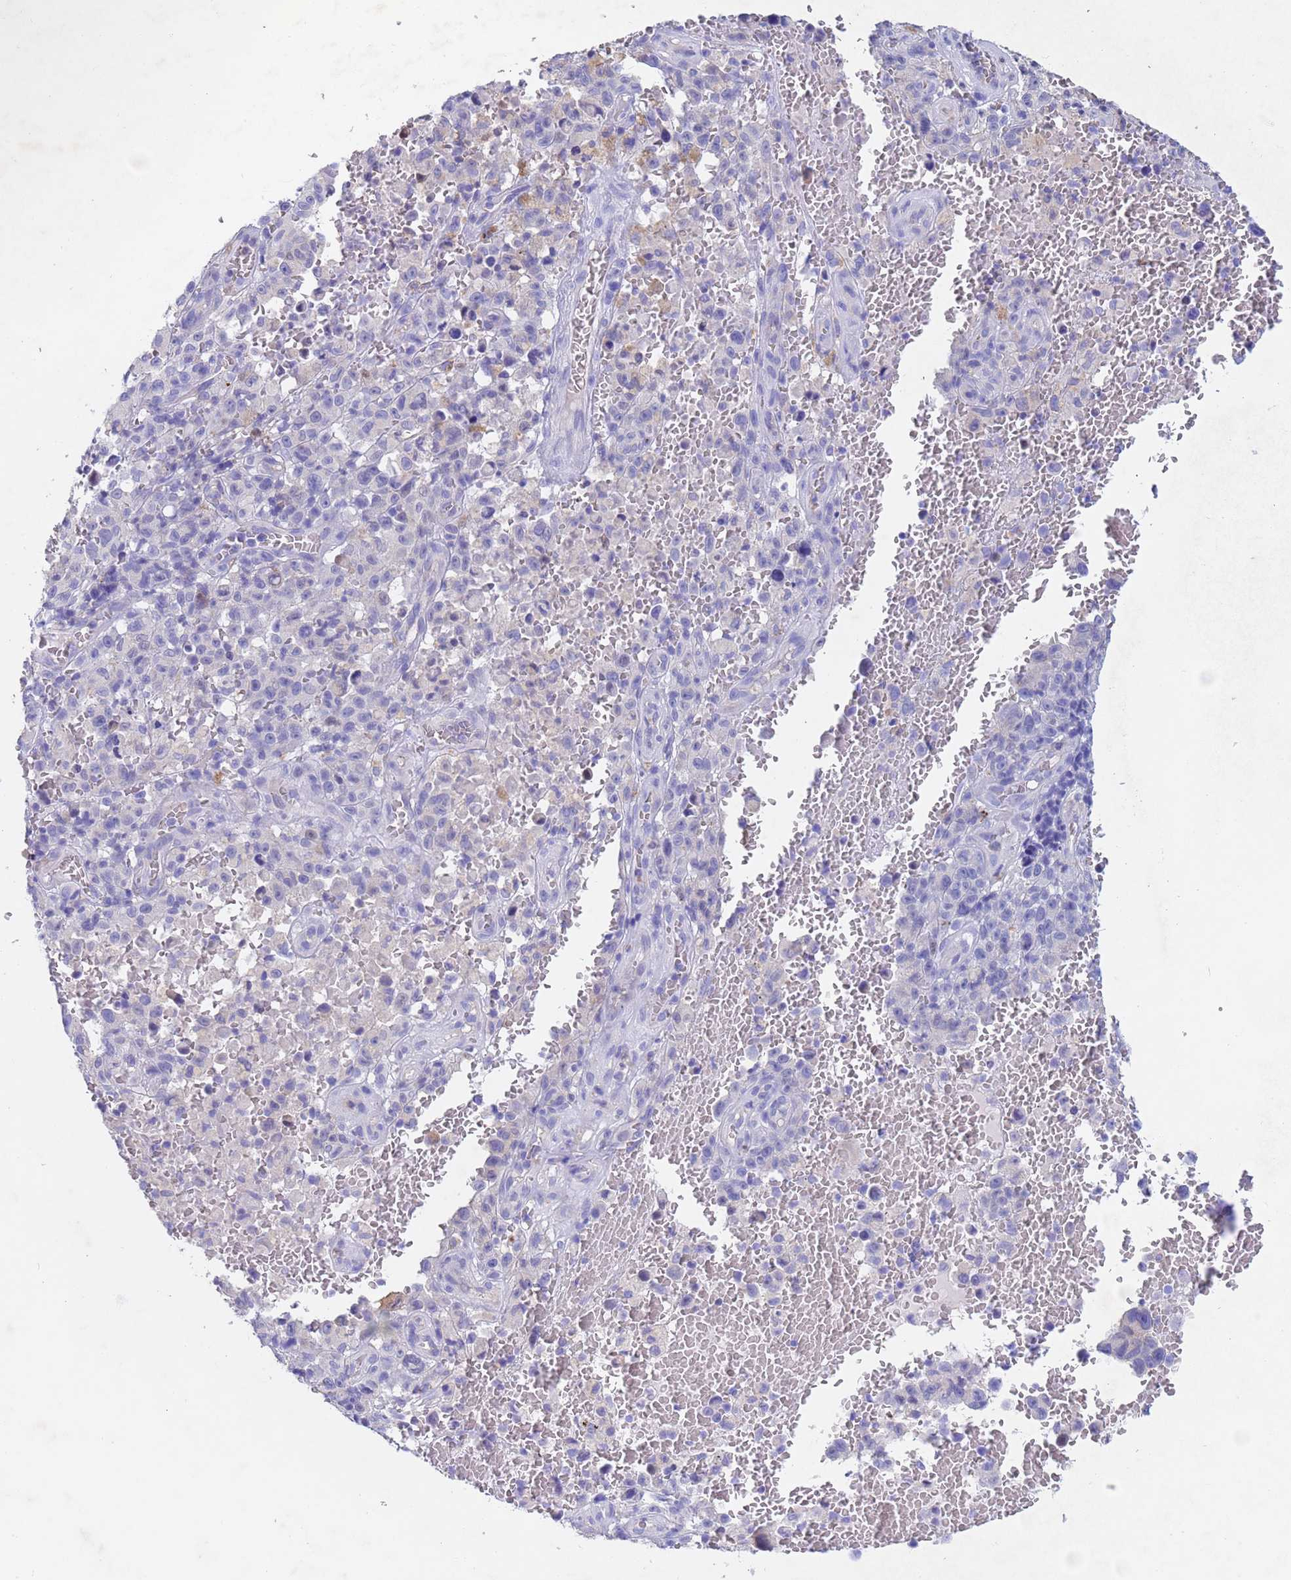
{"staining": {"intensity": "negative", "quantity": "none", "location": "none"}, "tissue": "melanoma", "cell_type": "Tumor cells", "image_type": "cancer", "snomed": [{"axis": "morphology", "description": "Malignant melanoma, NOS"}, {"axis": "topography", "description": "Skin"}], "caption": "Immunohistochemistry (IHC) photomicrograph of human melanoma stained for a protein (brown), which reveals no positivity in tumor cells.", "gene": "CSTB", "patient": {"sex": "female", "age": 82}}